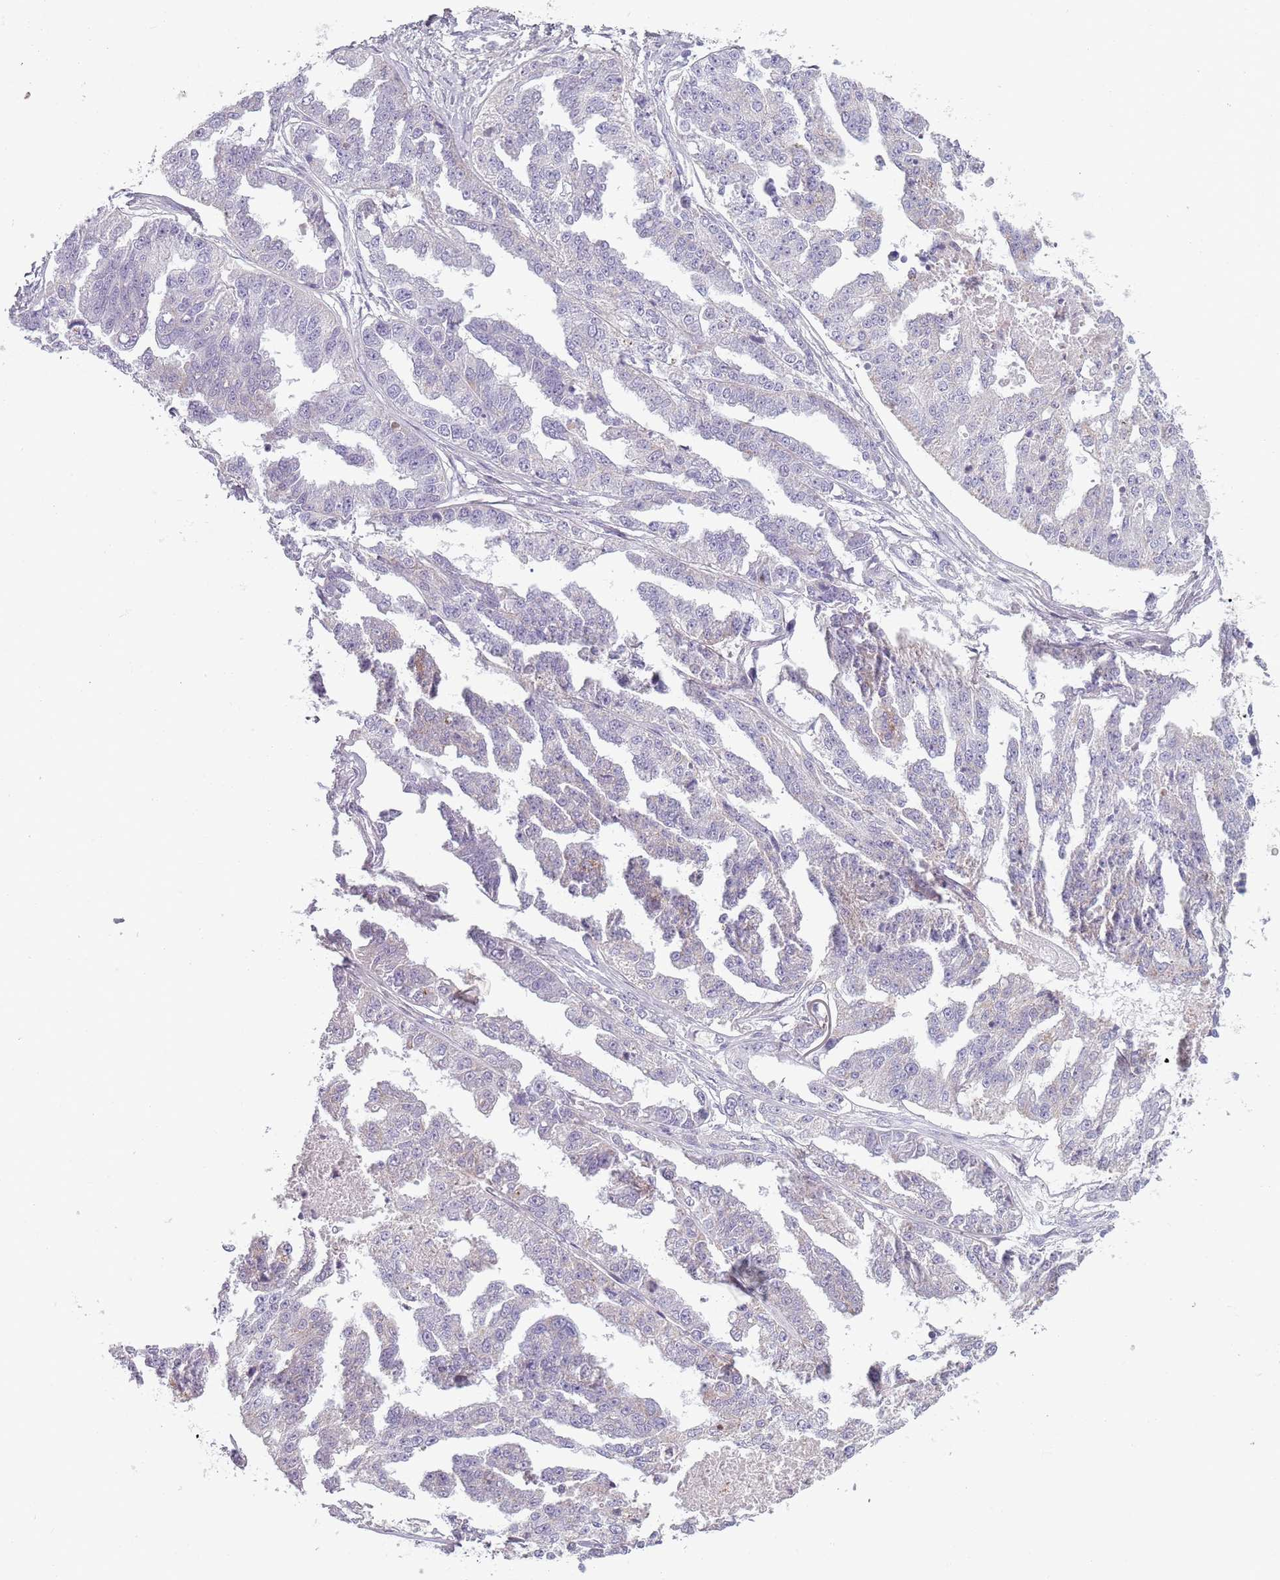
{"staining": {"intensity": "negative", "quantity": "none", "location": "none"}, "tissue": "ovarian cancer", "cell_type": "Tumor cells", "image_type": "cancer", "snomed": [{"axis": "morphology", "description": "Cystadenocarcinoma, serous, NOS"}, {"axis": "topography", "description": "Ovary"}], "caption": "Tumor cells show no significant protein positivity in ovarian serous cystadenocarcinoma.", "gene": "MEGF8", "patient": {"sex": "female", "age": 58}}